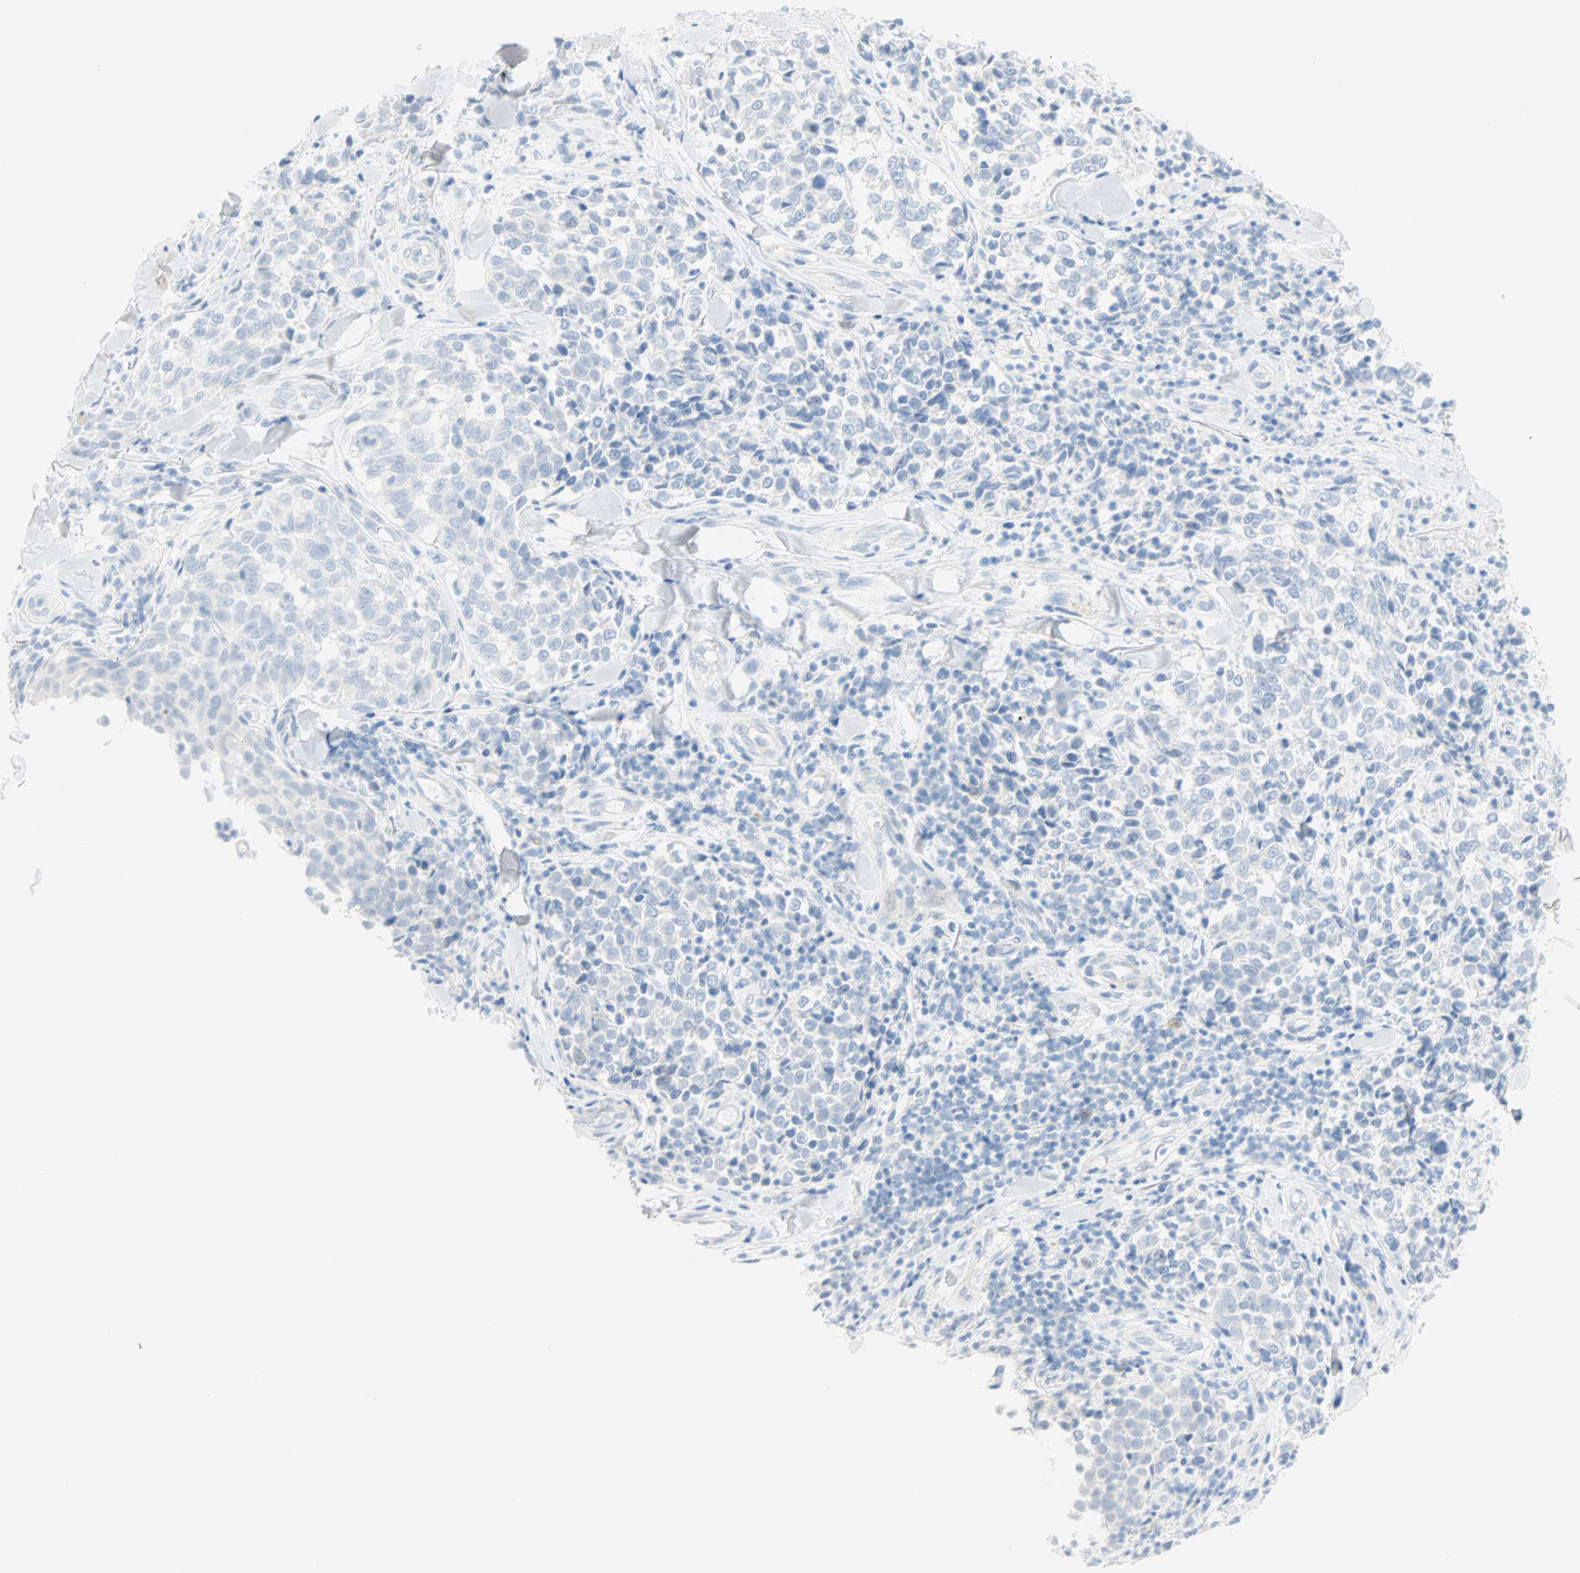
{"staining": {"intensity": "negative", "quantity": "none", "location": "none"}, "tissue": "melanoma", "cell_type": "Tumor cells", "image_type": "cancer", "snomed": [{"axis": "morphology", "description": "Malignant melanoma, NOS"}, {"axis": "topography", "description": "Skin"}], "caption": "IHC image of malignant melanoma stained for a protein (brown), which exhibits no staining in tumor cells.", "gene": "SELENBP1", "patient": {"sex": "female", "age": 64}}